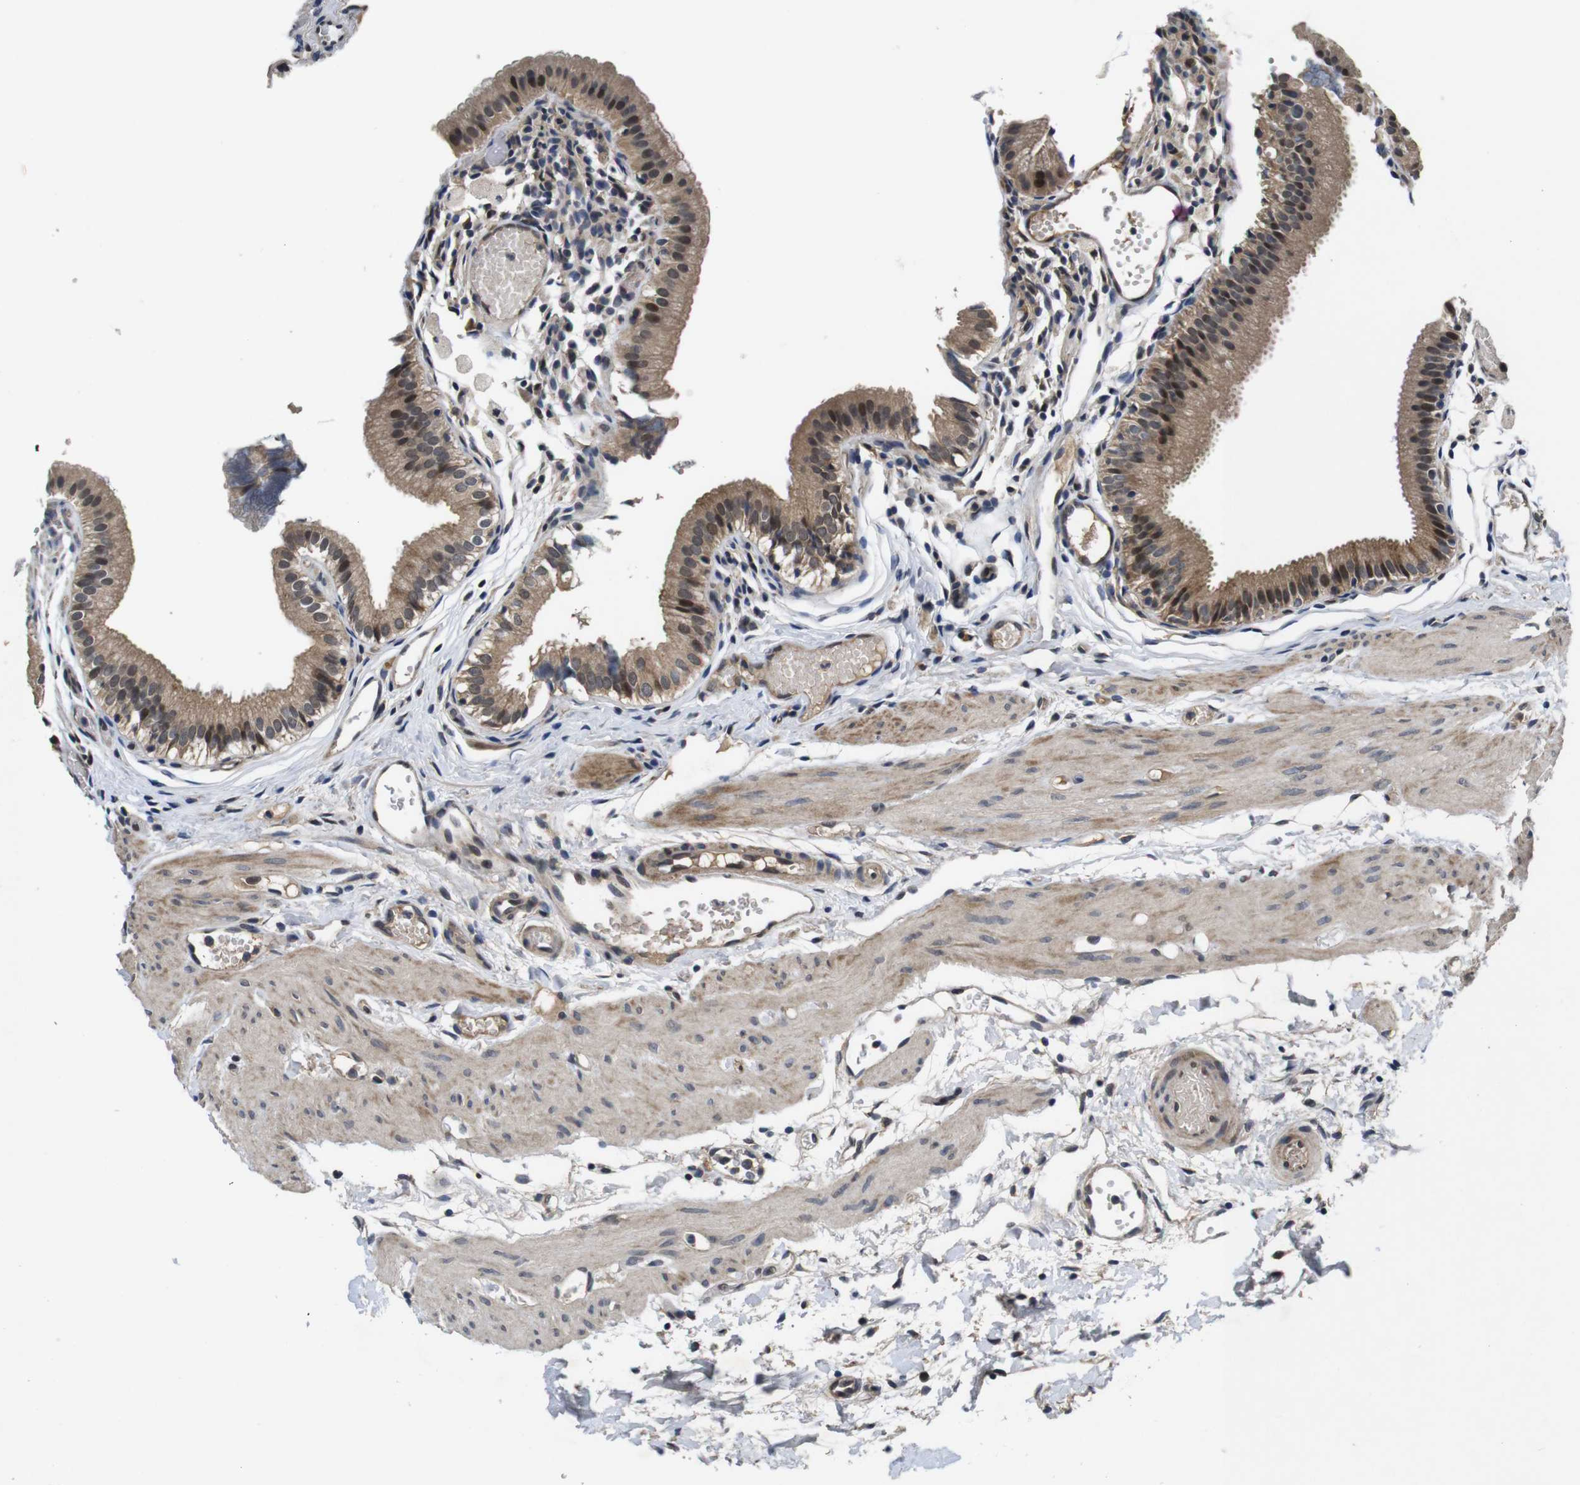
{"staining": {"intensity": "moderate", "quantity": ">75%", "location": "cytoplasmic/membranous,nuclear"}, "tissue": "gallbladder", "cell_type": "Glandular cells", "image_type": "normal", "snomed": [{"axis": "morphology", "description": "Normal tissue, NOS"}, {"axis": "topography", "description": "Gallbladder"}], "caption": "Brown immunohistochemical staining in benign gallbladder reveals moderate cytoplasmic/membranous,nuclear expression in about >75% of glandular cells.", "gene": "ZBTB46", "patient": {"sex": "female", "age": 26}}